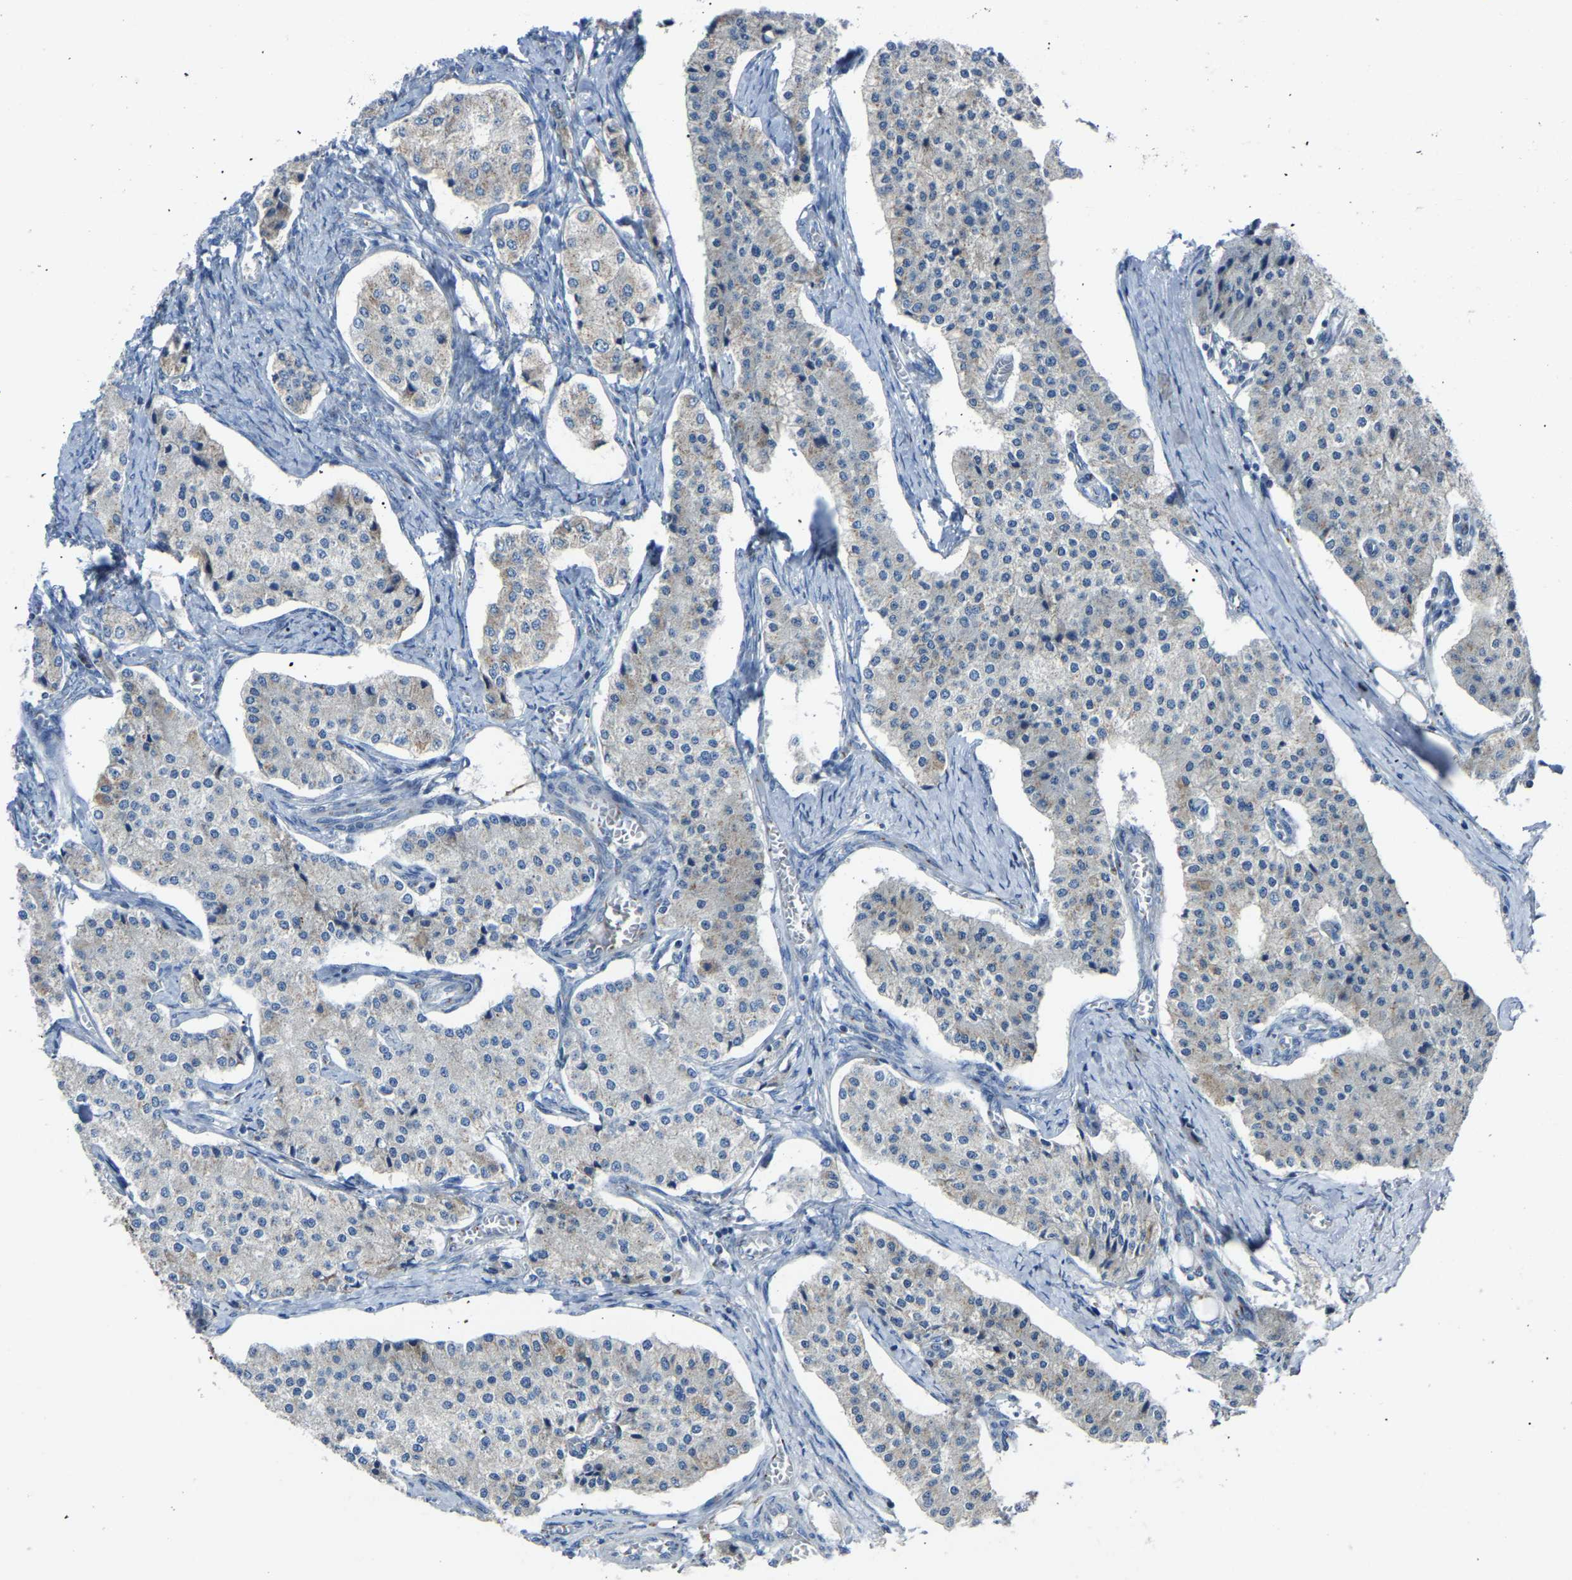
{"staining": {"intensity": "weak", "quantity": "<25%", "location": "cytoplasmic/membranous"}, "tissue": "carcinoid", "cell_type": "Tumor cells", "image_type": "cancer", "snomed": [{"axis": "morphology", "description": "Carcinoid, malignant, NOS"}, {"axis": "topography", "description": "Colon"}], "caption": "Immunohistochemistry photomicrograph of carcinoid stained for a protein (brown), which displays no positivity in tumor cells.", "gene": "CANT1", "patient": {"sex": "female", "age": 52}}